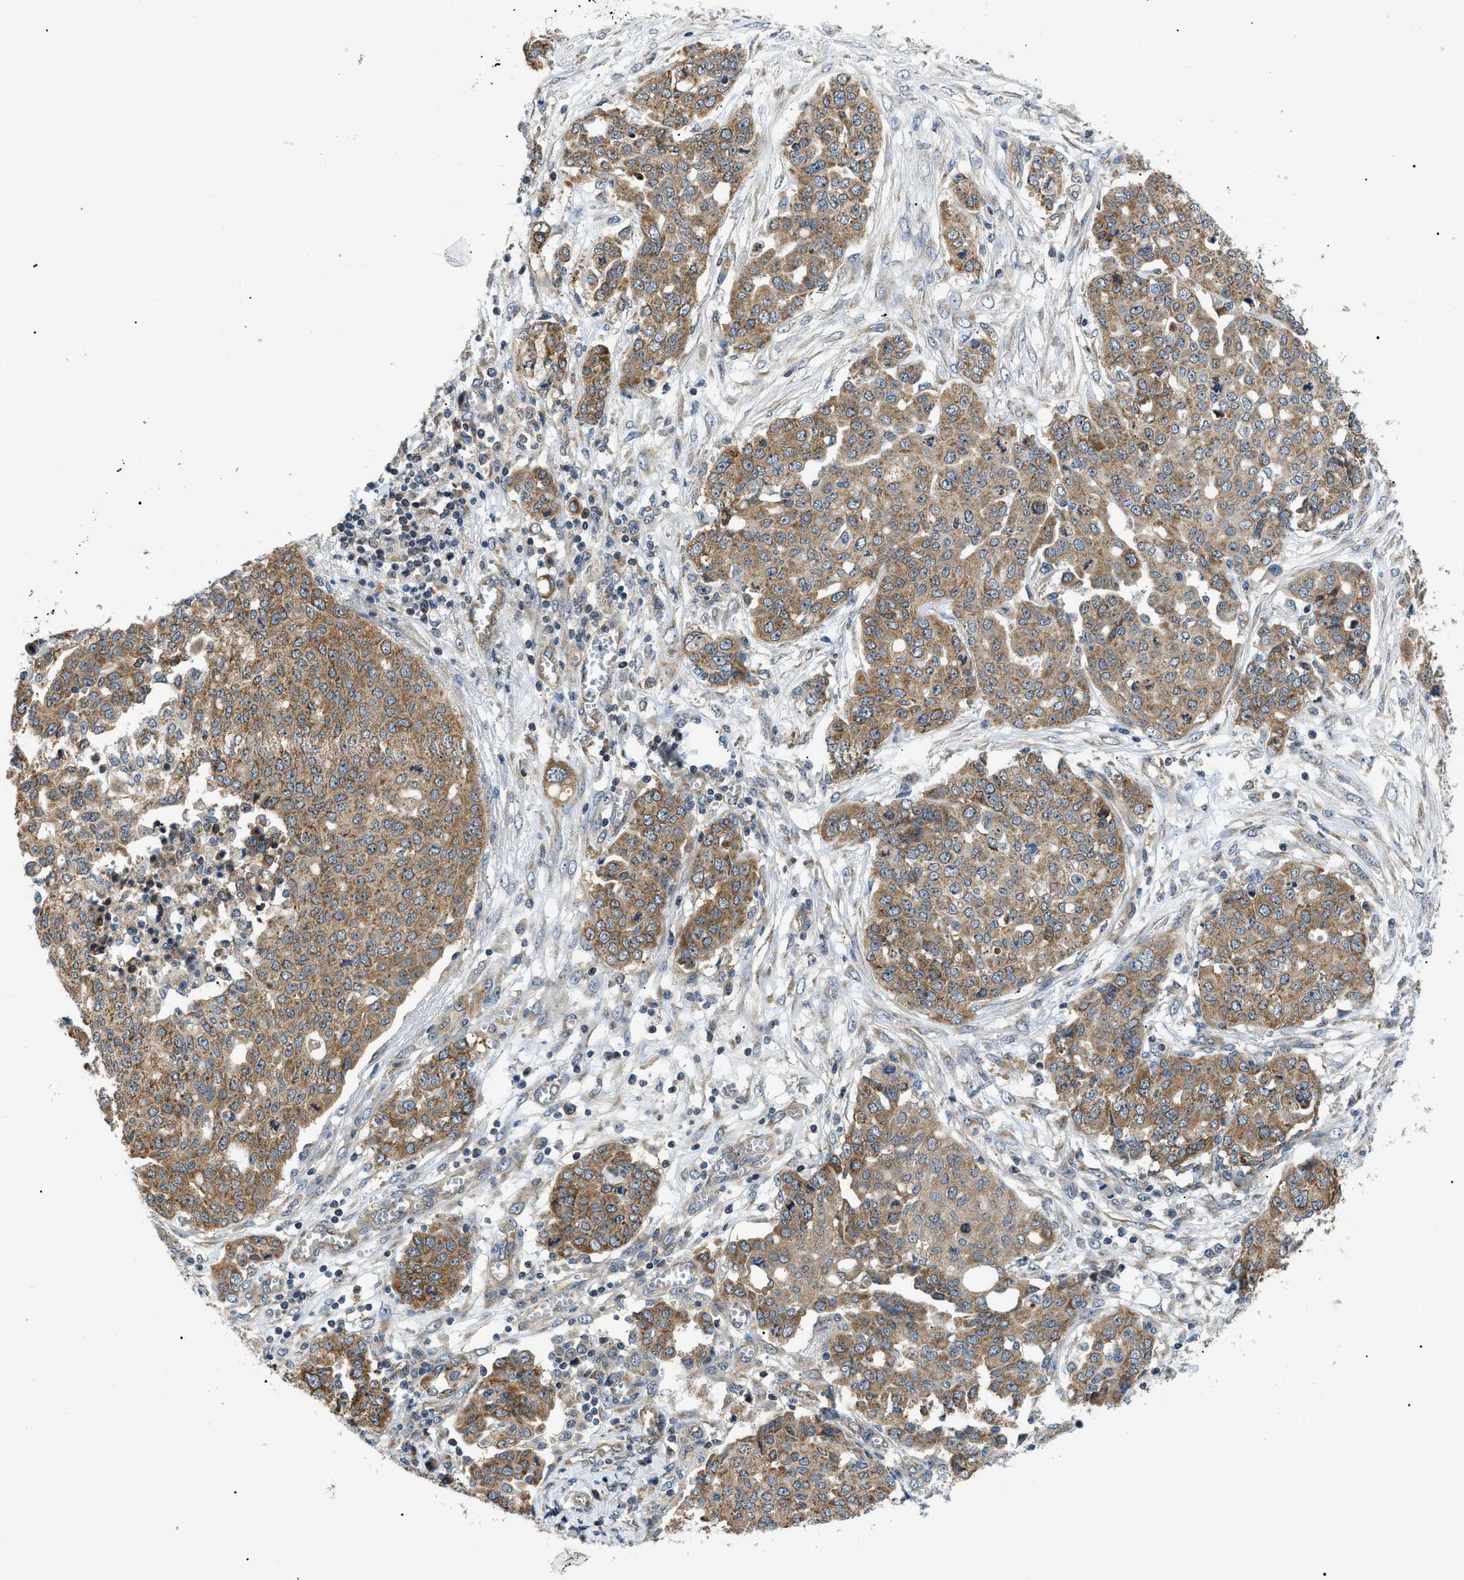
{"staining": {"intensity": "moderate", "quantity": ">75%", "location": "cytoplasmic/membranous"}, "tissue": "ovarian cancer", "cell_type": "Tumor cells", "image_type": "cancer", "snomed": [{"axis": "morphology", "description": "Cystadenocarcinoma, serous, NOS"}, {"axis": "topography", "description": "Soft tissue"}, {"axis": "topography", "description": "Ovary"}], "caption": "A high-resolution histopathology image shows immunohistochemistry (IHC) staining of ovarian serous cystadenocarcinoma, which reveals moderate cytoplasmic/membranous positivity in about >75% of tumor cells.", "gene": "SRPK1", "patient": {"sex": "female", "age": 57}}